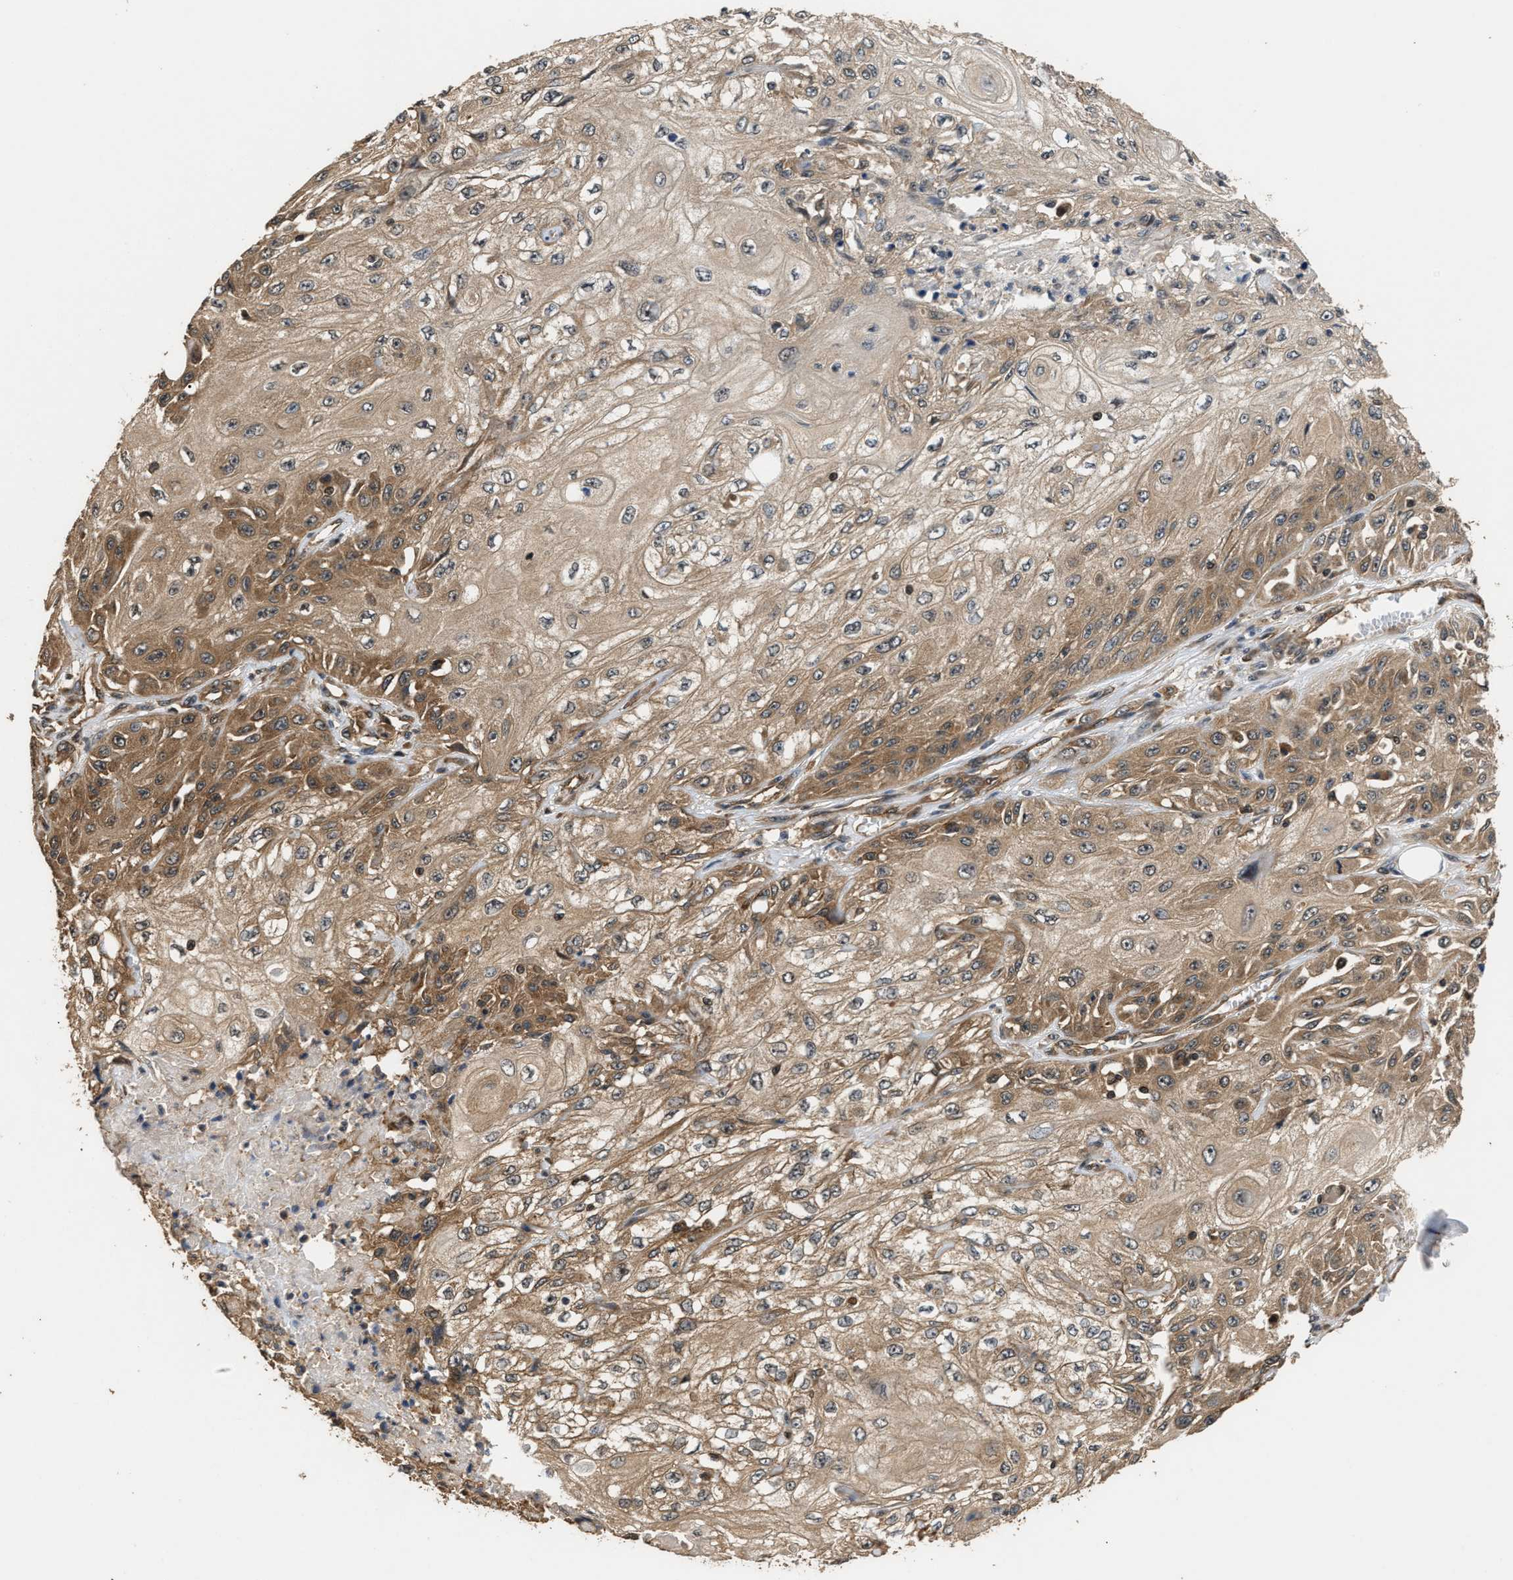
{"staining": {"intensity": "moderate", "quantity": ">75%", "location": "cytoplasmic/membranous"}, "tissue": "skin cancer", "cell_type": "Tumor cells", "image_type": "cancer", "snomed": [{"axis": "morphology", "description": "Squamous cell carcinoma, NOS"}, {"axis": "morphology", "description": "Squamous cell carcinoma, metastatic, NOS"}, {"axis": "topography", "description": "Skin"}, {"axis": "topography", "description": "Lymph node"}], "caption": "Moderate cytoplasmic/membranous positivity is appreciated in approximately >75% of tumor cells in skin cancer (metastatic squamous cell carcinoma).", "gene": "DNAJC2", "patient": {"sex": "male", "age": 75}}